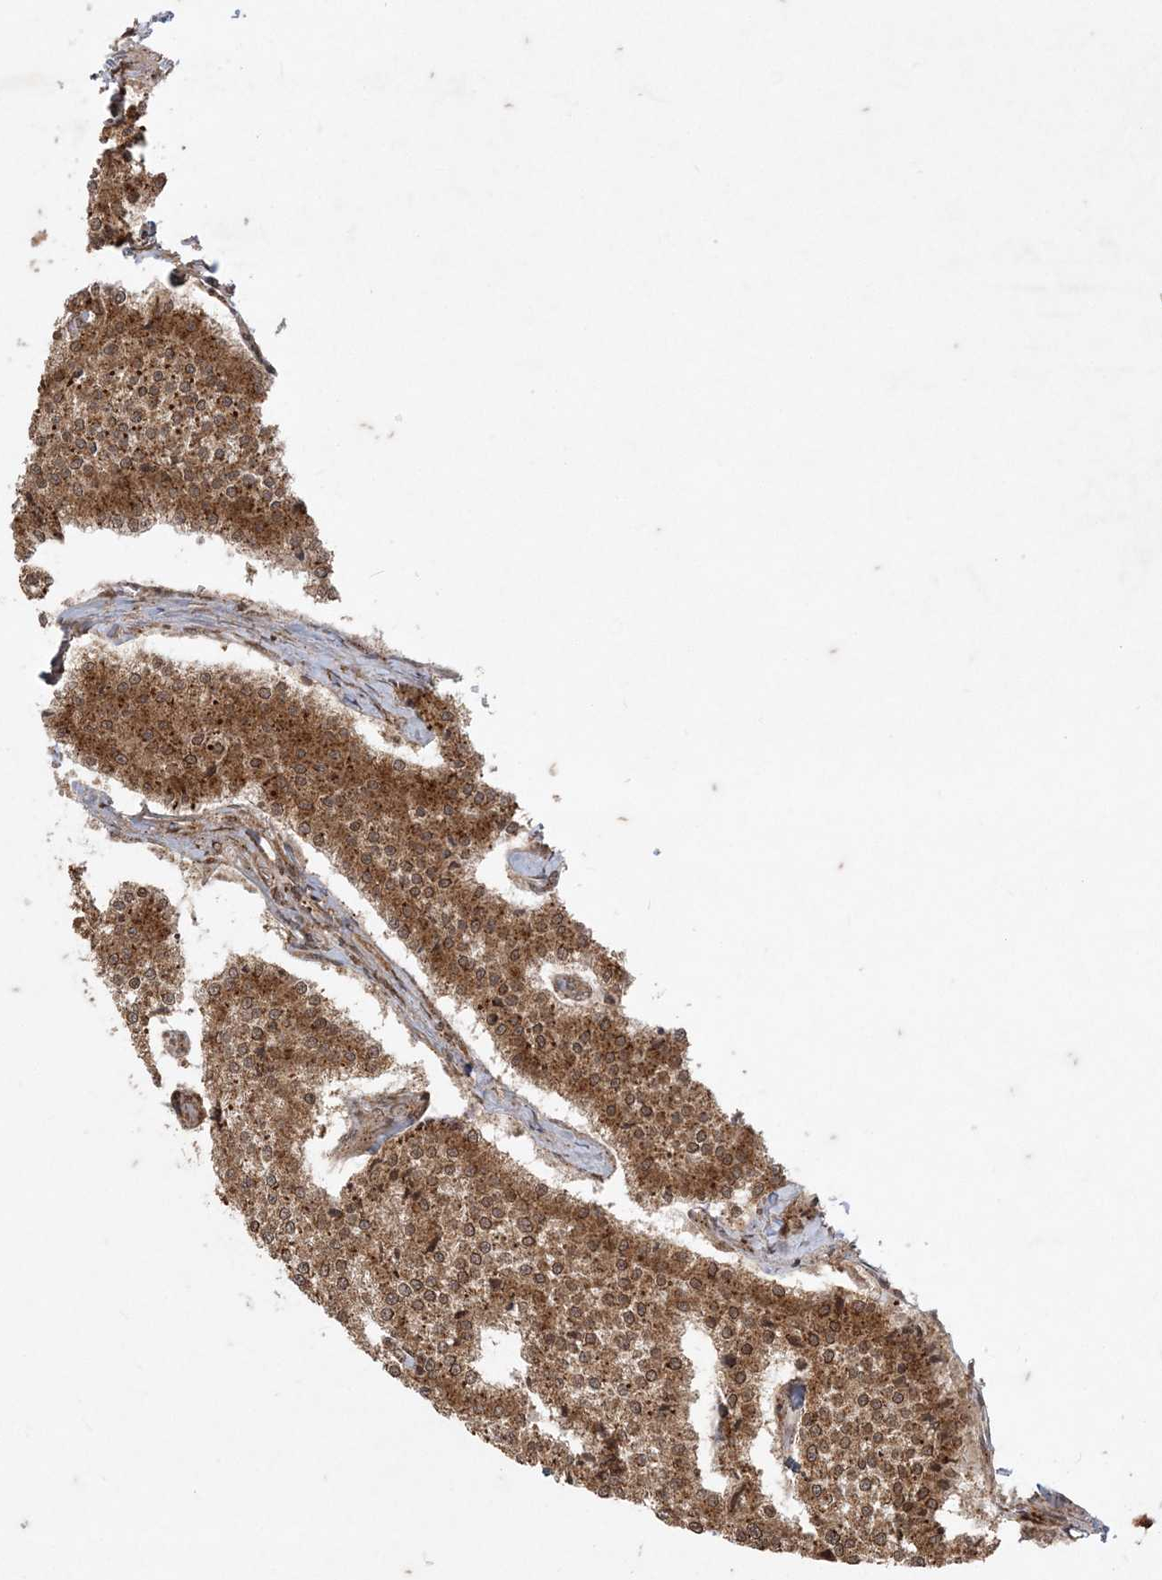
{"staining": {"intensity": "moderate", "quantity": ">75%", "location": "cytoplasmic/membranous"}, "tissue": "carcinoid", "cell_type": "Tumor cells", "image_type": "cancer", "snomed": [{"axis": "morphology", "description": "Carcinoid, malignant, NOS"}, {"axis": "topography", "description": "Colon"}], "caption": "IHC of carcinoid demonstrates medium levels of moderate cytoplasmic/membranous expression in approximately >75% of tumor cells. (Stains: DAB in brown, nuclei in blue, Microscopy: brightfield microscopy at high magnification).", "gene": "RRAS", "patient": {"sex": "female", "age": 52}}